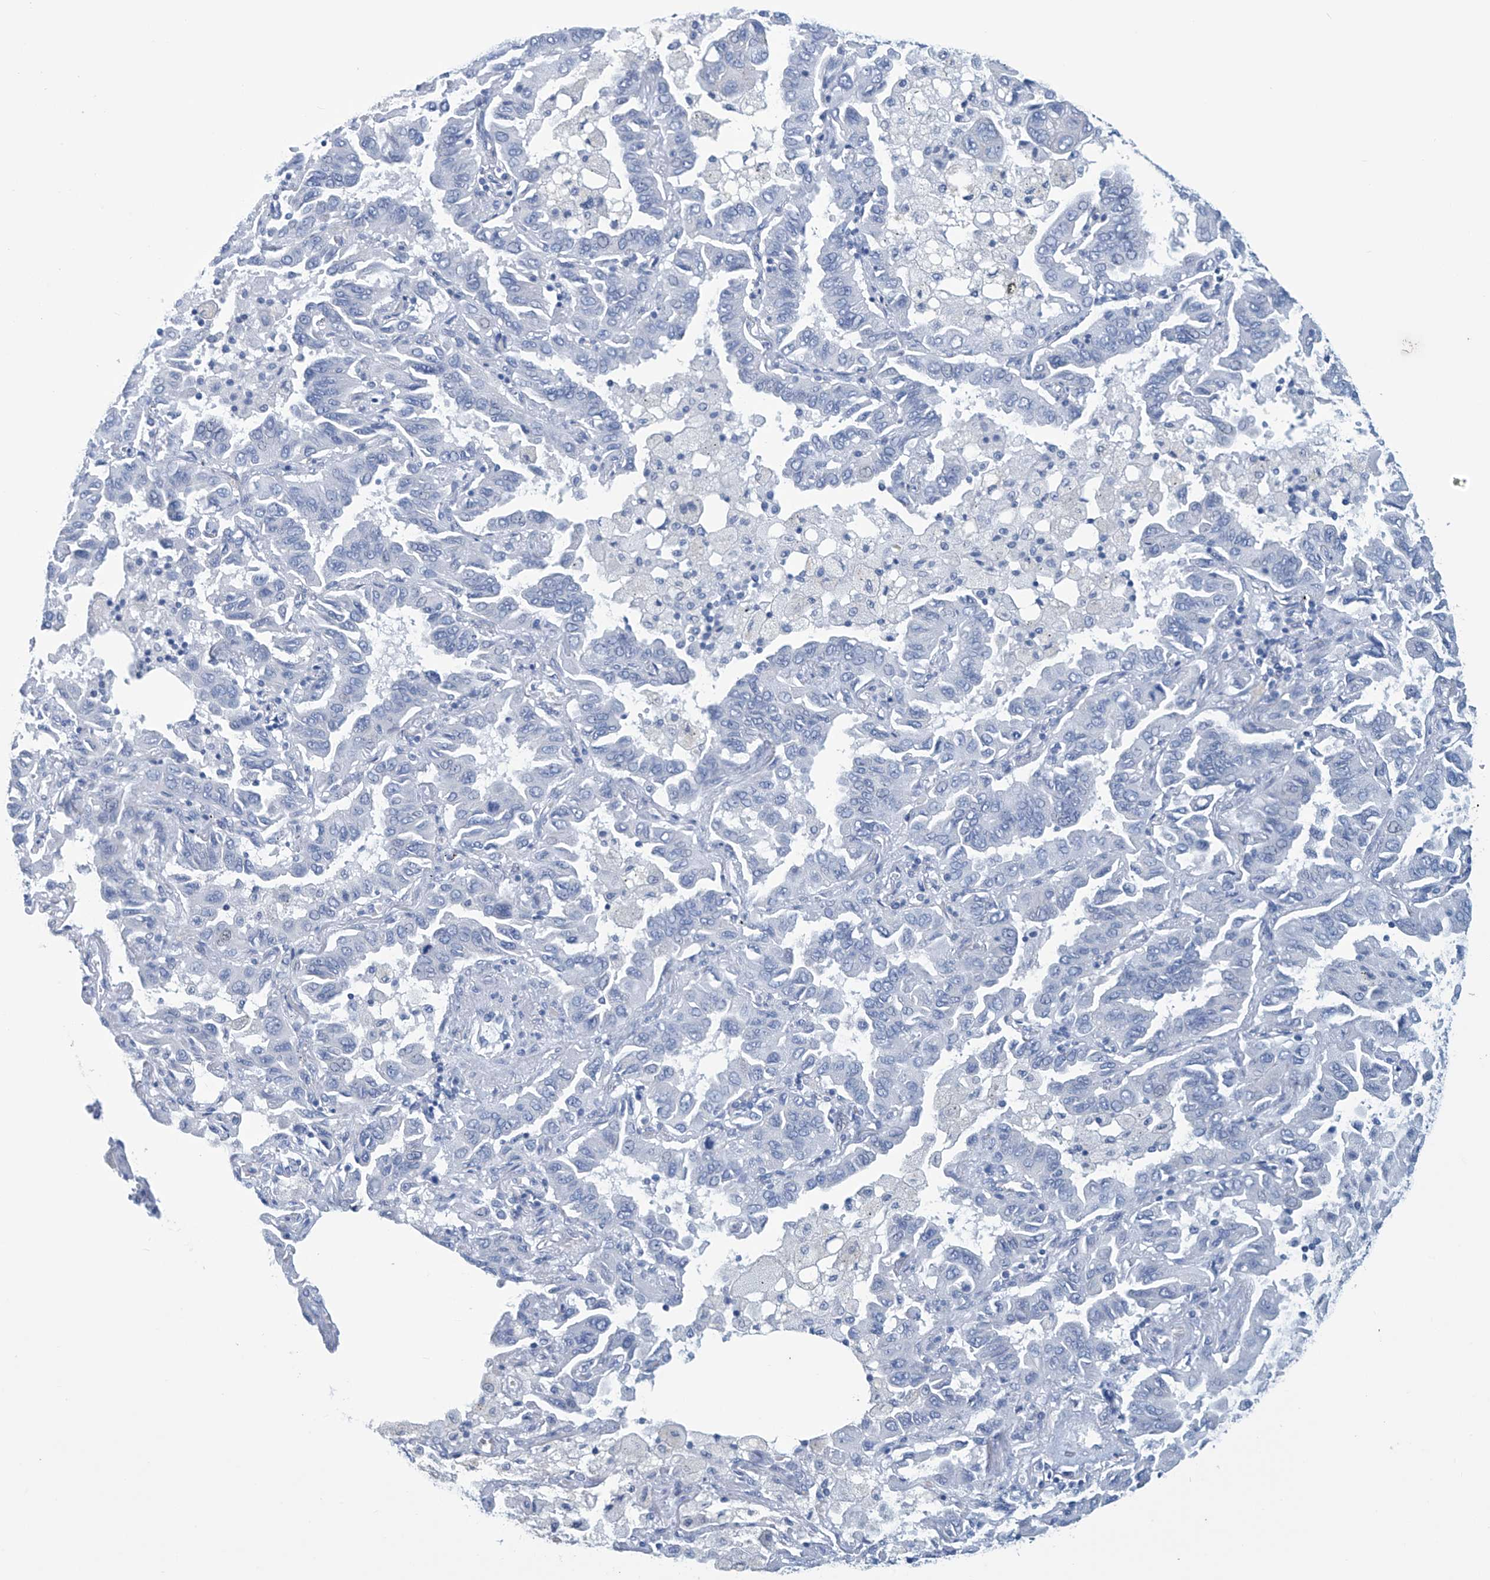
{"staining": {"intensity": "negative", "quantity": "none", "location": "none"}, "tissue": "lung cancer", "cell_type": "Tumor cells", "image_type": "cancer", "snomed": [{"axis": "morphology", "description": "Adenocarcinoma, NOS"}, {"axis": "topography", "description": "Lung"}], "caption": "Tumor cells show no significant protein expression in lung adenocarcinoma.", "gene": "DSP", "patient": {"sex": "male", "age": 64}}